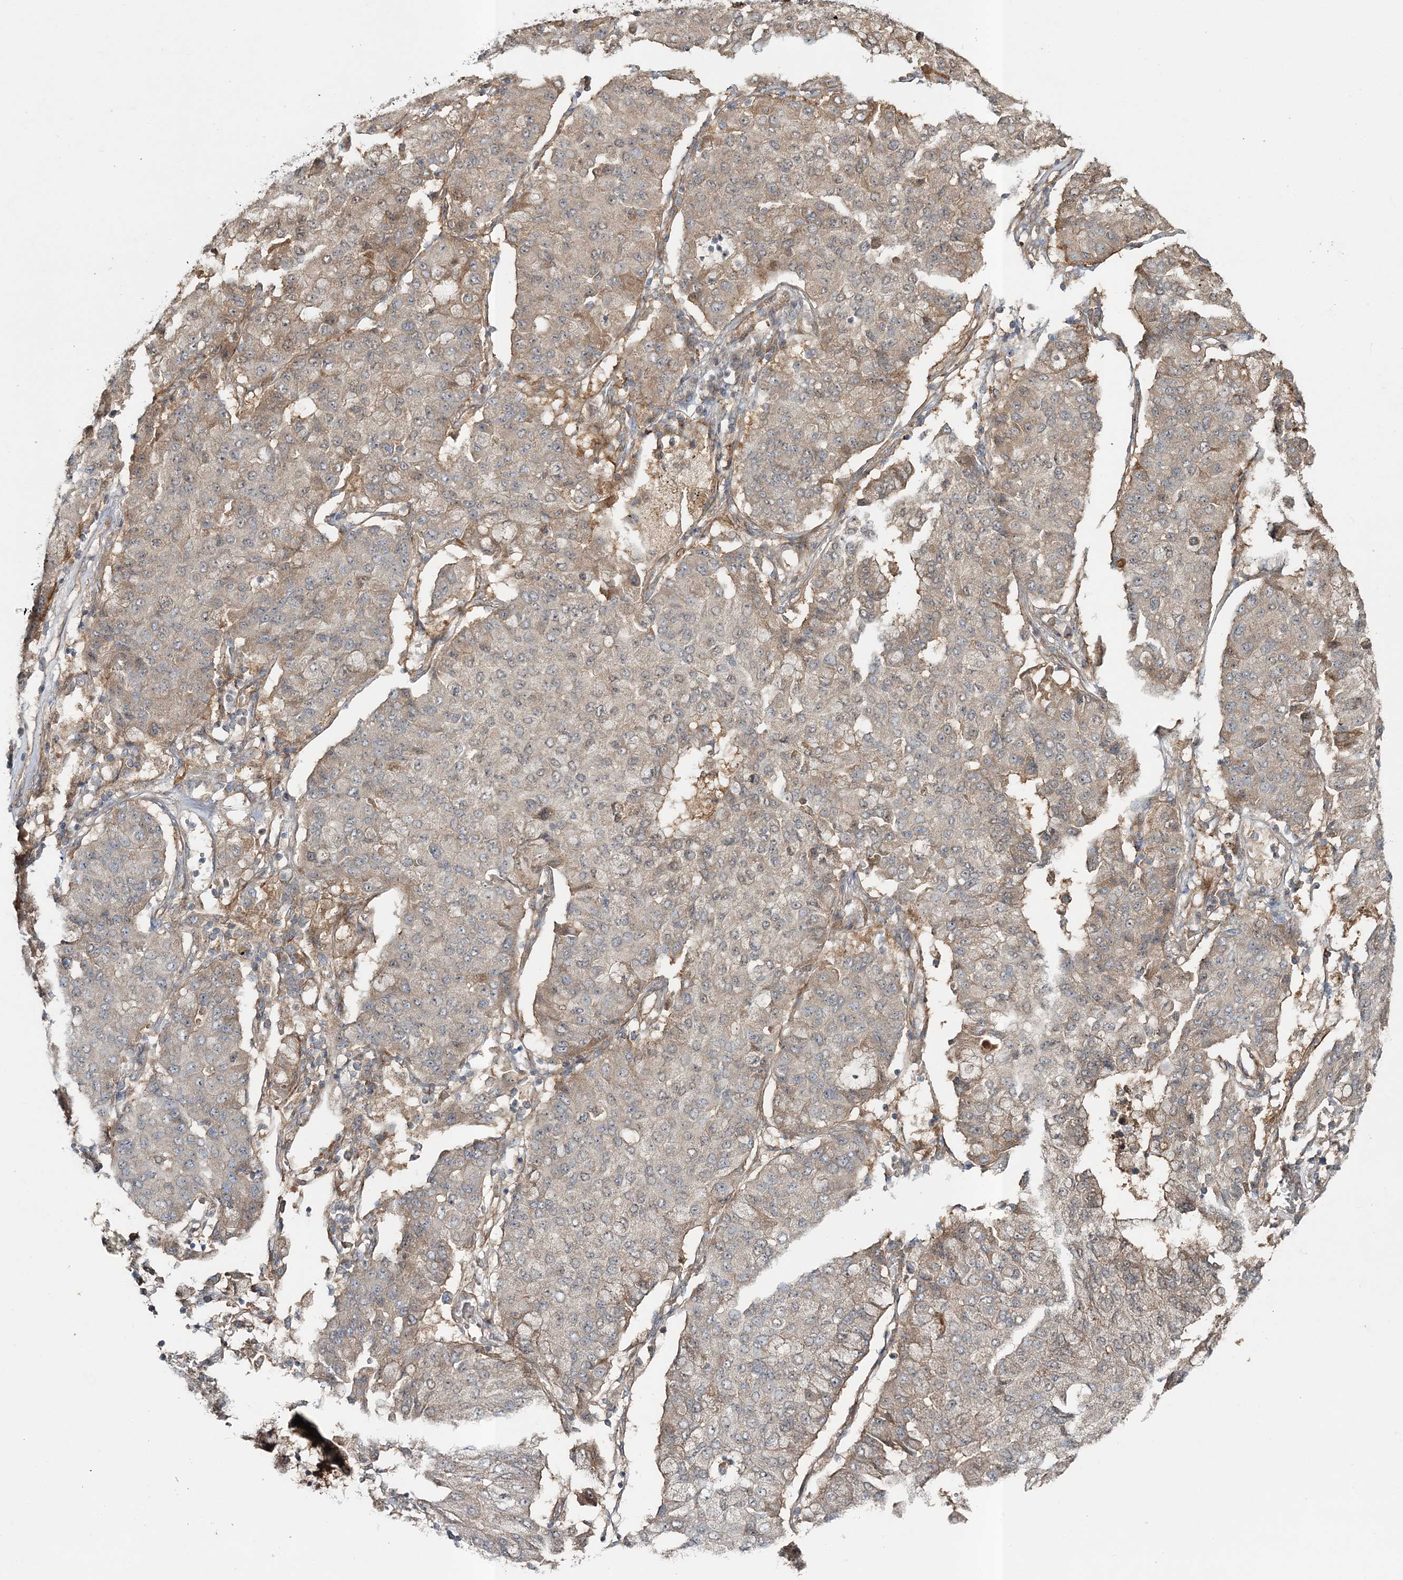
{"staining": {"intensity": "weak", "quantity": "25%-75%", "location": "cytoplasmic/membranous"}, "tissue": "lung cancer", "cell_type": "Tumor cells", "image_type": "cancer", "snomed": [{"axis": "morphology", "description": "Squamous cell carcinoma, NOS"}, {"axis": "topography", "description": "Lung"}], "caption": "DAB (3,3'-diaminobenzidine) immunohistochemical staining of human lung squamous cell carcinoma demonstrates weak cytoplasmic/membranous protein staining in about 25%-75% of tumor cells. (IHC, brightfield microscopy, high magnification).", "gene": "MOCS2", "patient": {"sex": "male", "age": 74}}